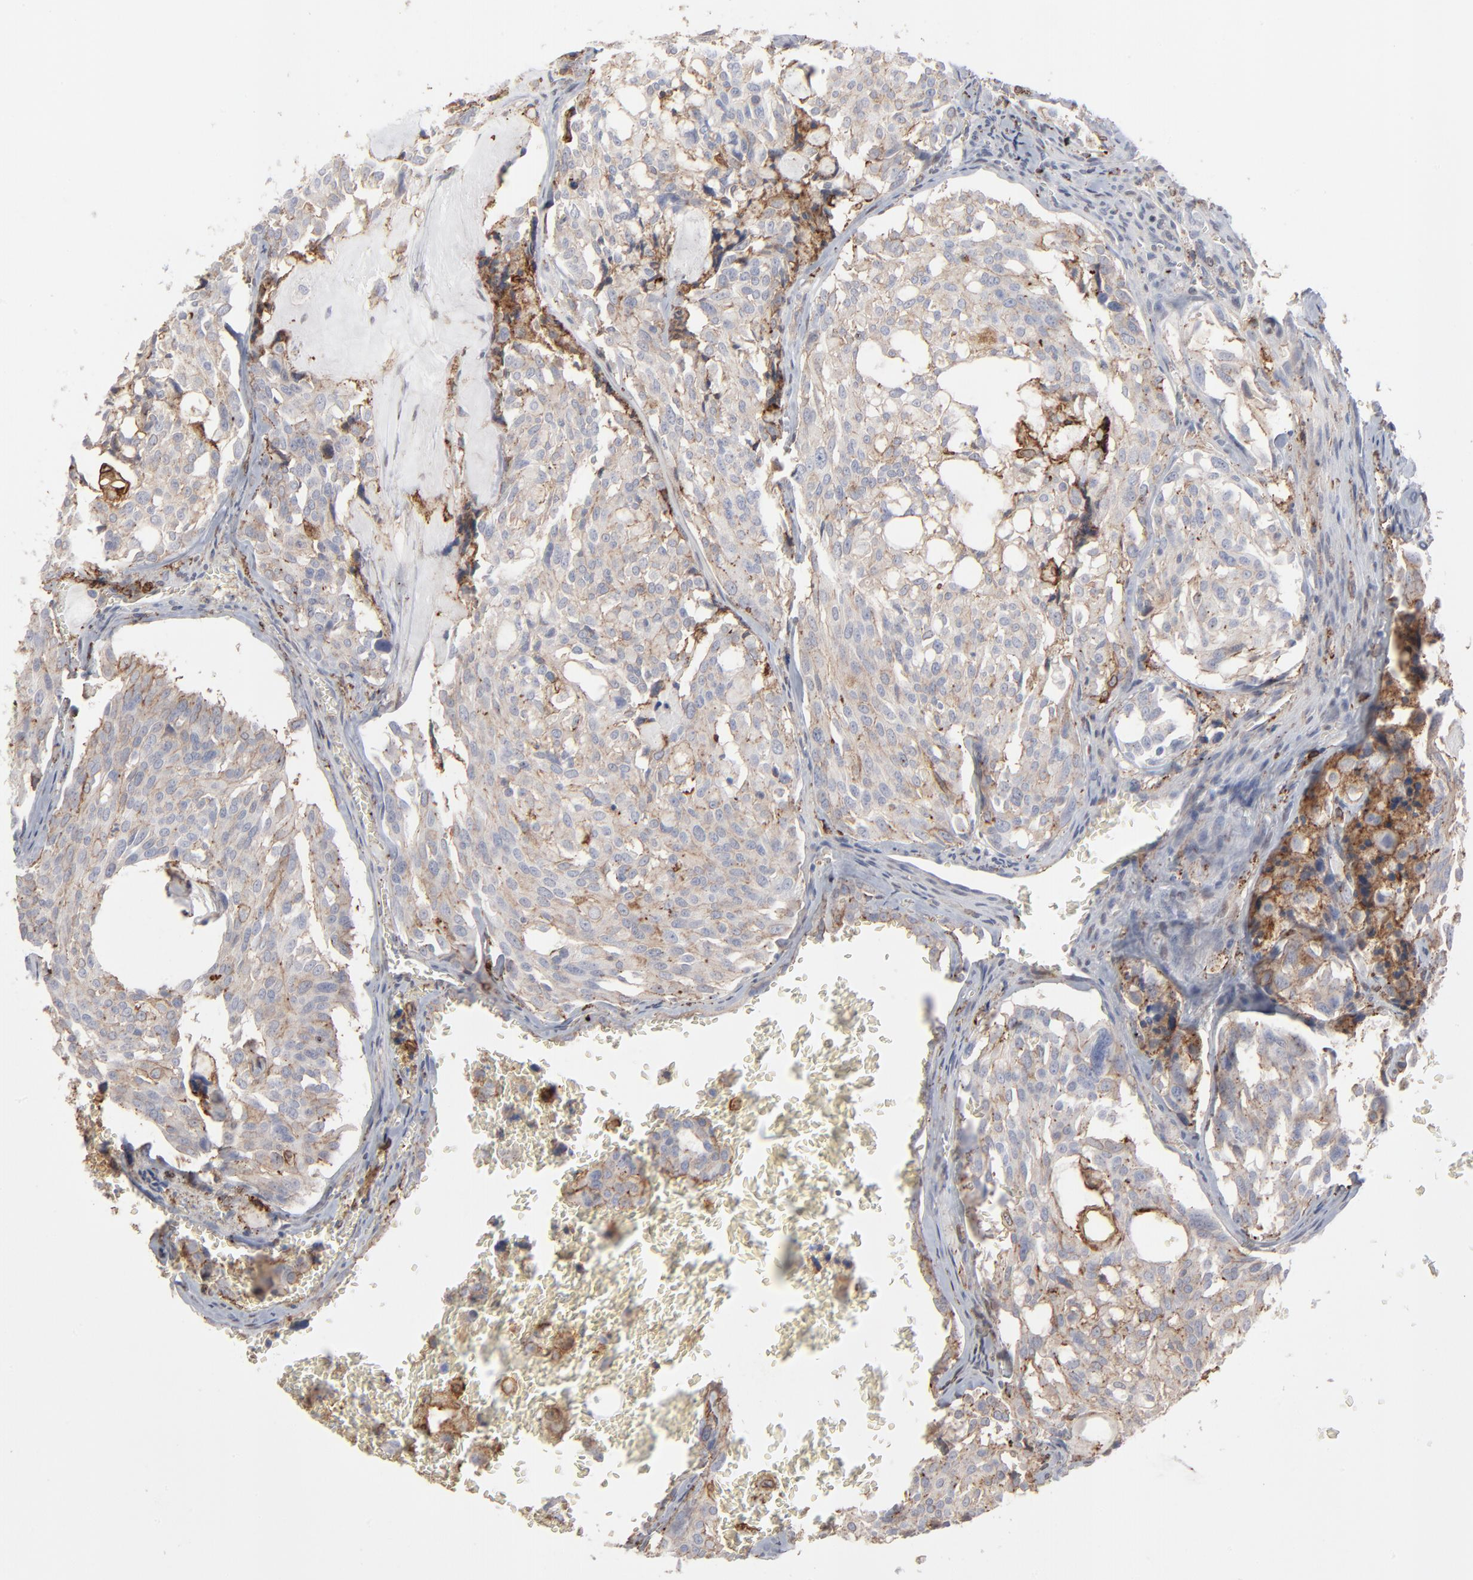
{"staining": {"intensity": "weak", "quantity": "25%-75%", "location": "cytoplasmic/membranous"}, "tissue": "thyroid cancer", "cell_type": "Tumor cells", "image_type": "cancer", "snomed": [{"axis": "morphology", "description": "Carcinoma, NOS"}, {"axis": "morphology", "description": "Carcinoid, malignant, NOS"}, {"axis": "topography", "description": "Thyroid gland"}], "caption": "Immunohistochemistry (IHC) histopathology image of thyroid cancer (carcinoid (malignant)) stained for a protein (brown), which exhibits low levels of weak cytoplasmic/membranous positivity in about 25%-75% of tumor cells.", "gene": "ANXA5", "patient": {"sex": "male", "age": 33}}